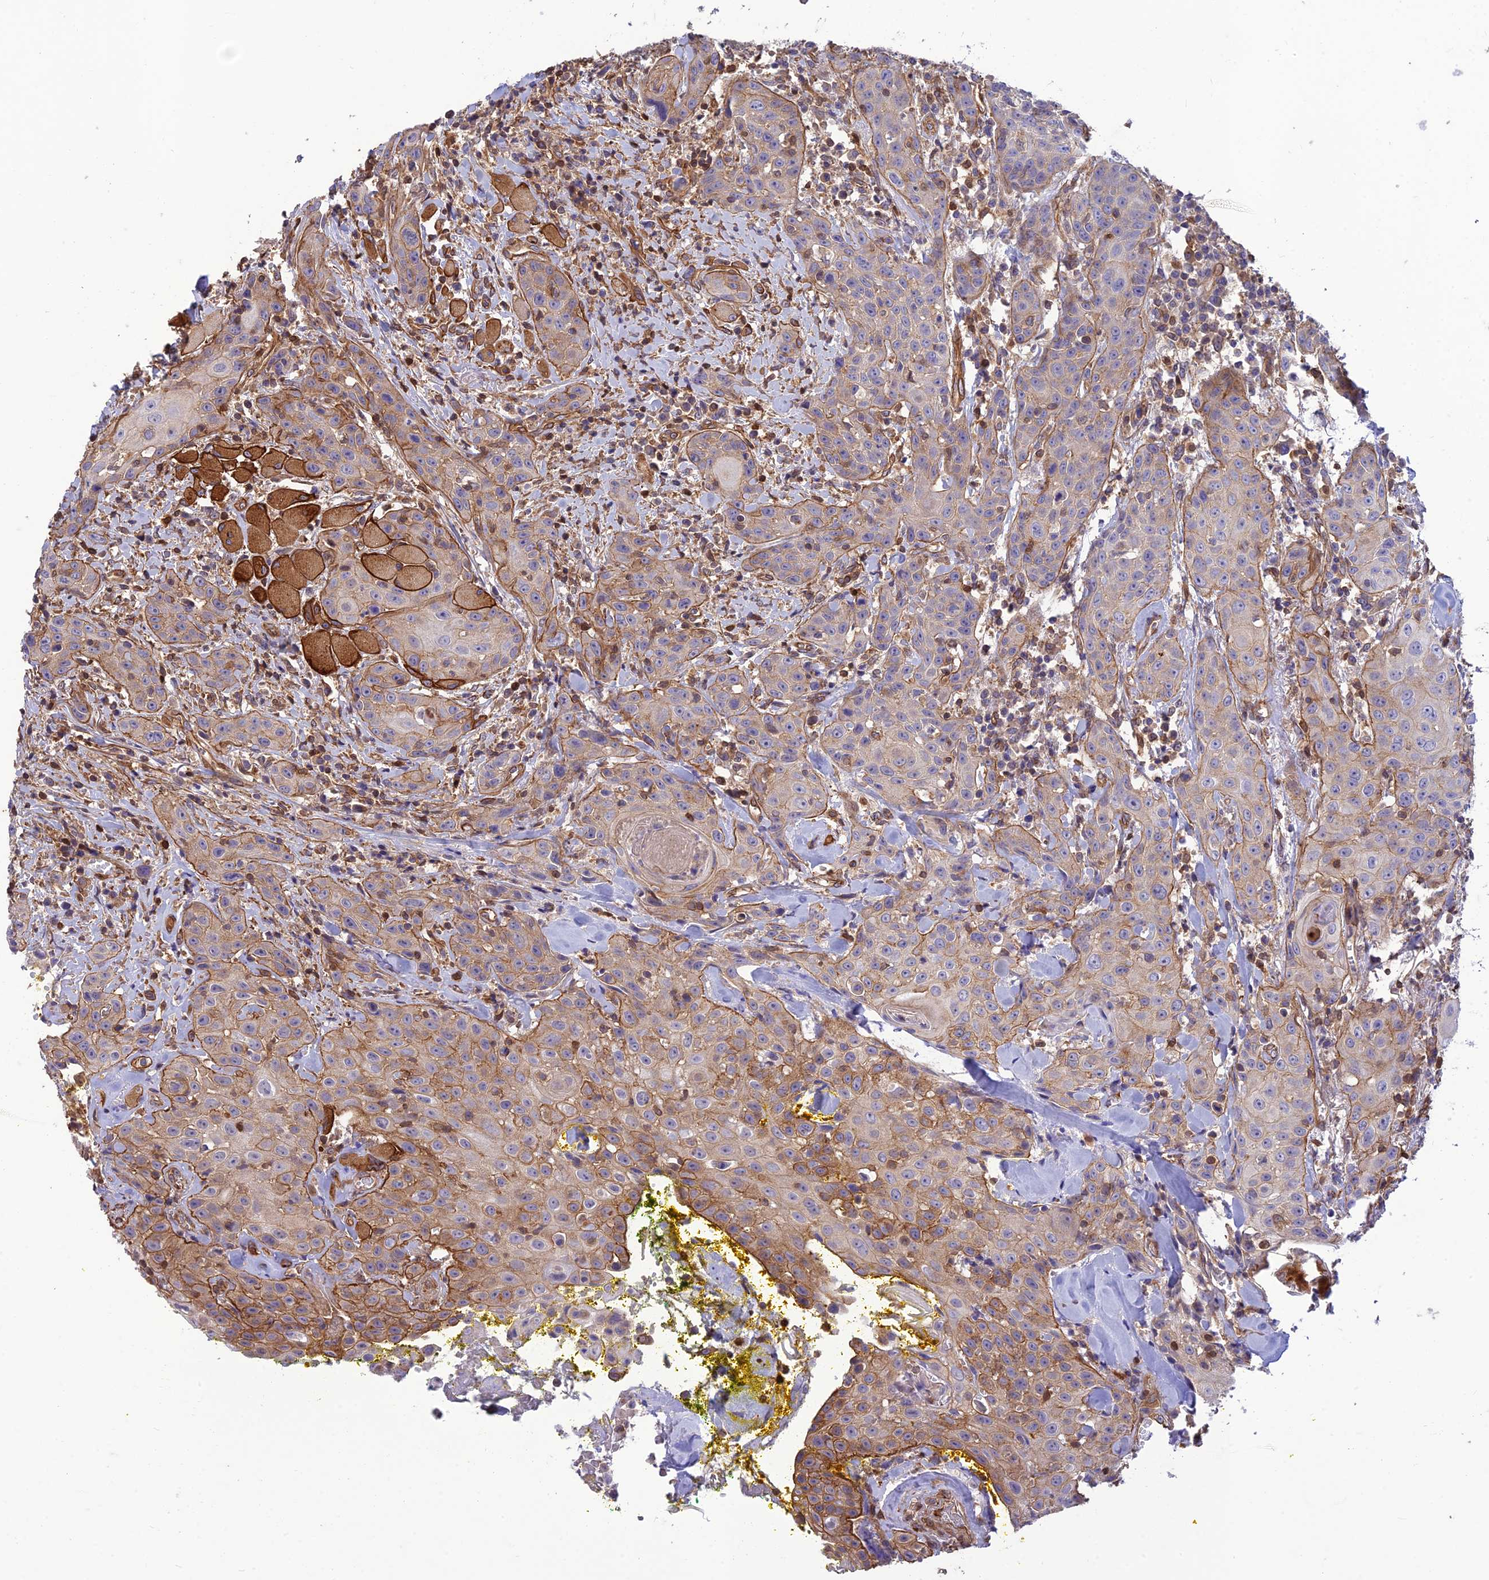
{"staining": {"intensity": "moderate", "quantity": "<25%", "location": "cytoplasmic/membranous"}, "tissue": "head and neck cancer", "cell_type": "Tumor cells", "image_type": "cancer", "snomed": [{"axis": "morphology", "description": "Squamous cell carcinoma, NOS"}, {"axis": "topography", "description": "Oral tissue"}, {"axis": "topography", "description": "Head-Neck"}], "caption": "Protein positivity by immunohistochemistry (IHC) shows moderate cytoplasmic/membranous positivity in about <25% of tumor cells in head and neck cancer (squamous cell carcinoma). (DAB (3,3'-diaminobenzidine) IHC with brightfield microscopy, high magnification).", "gene": "HPSE2", "patient": {"sex": "female", "age": 82}}